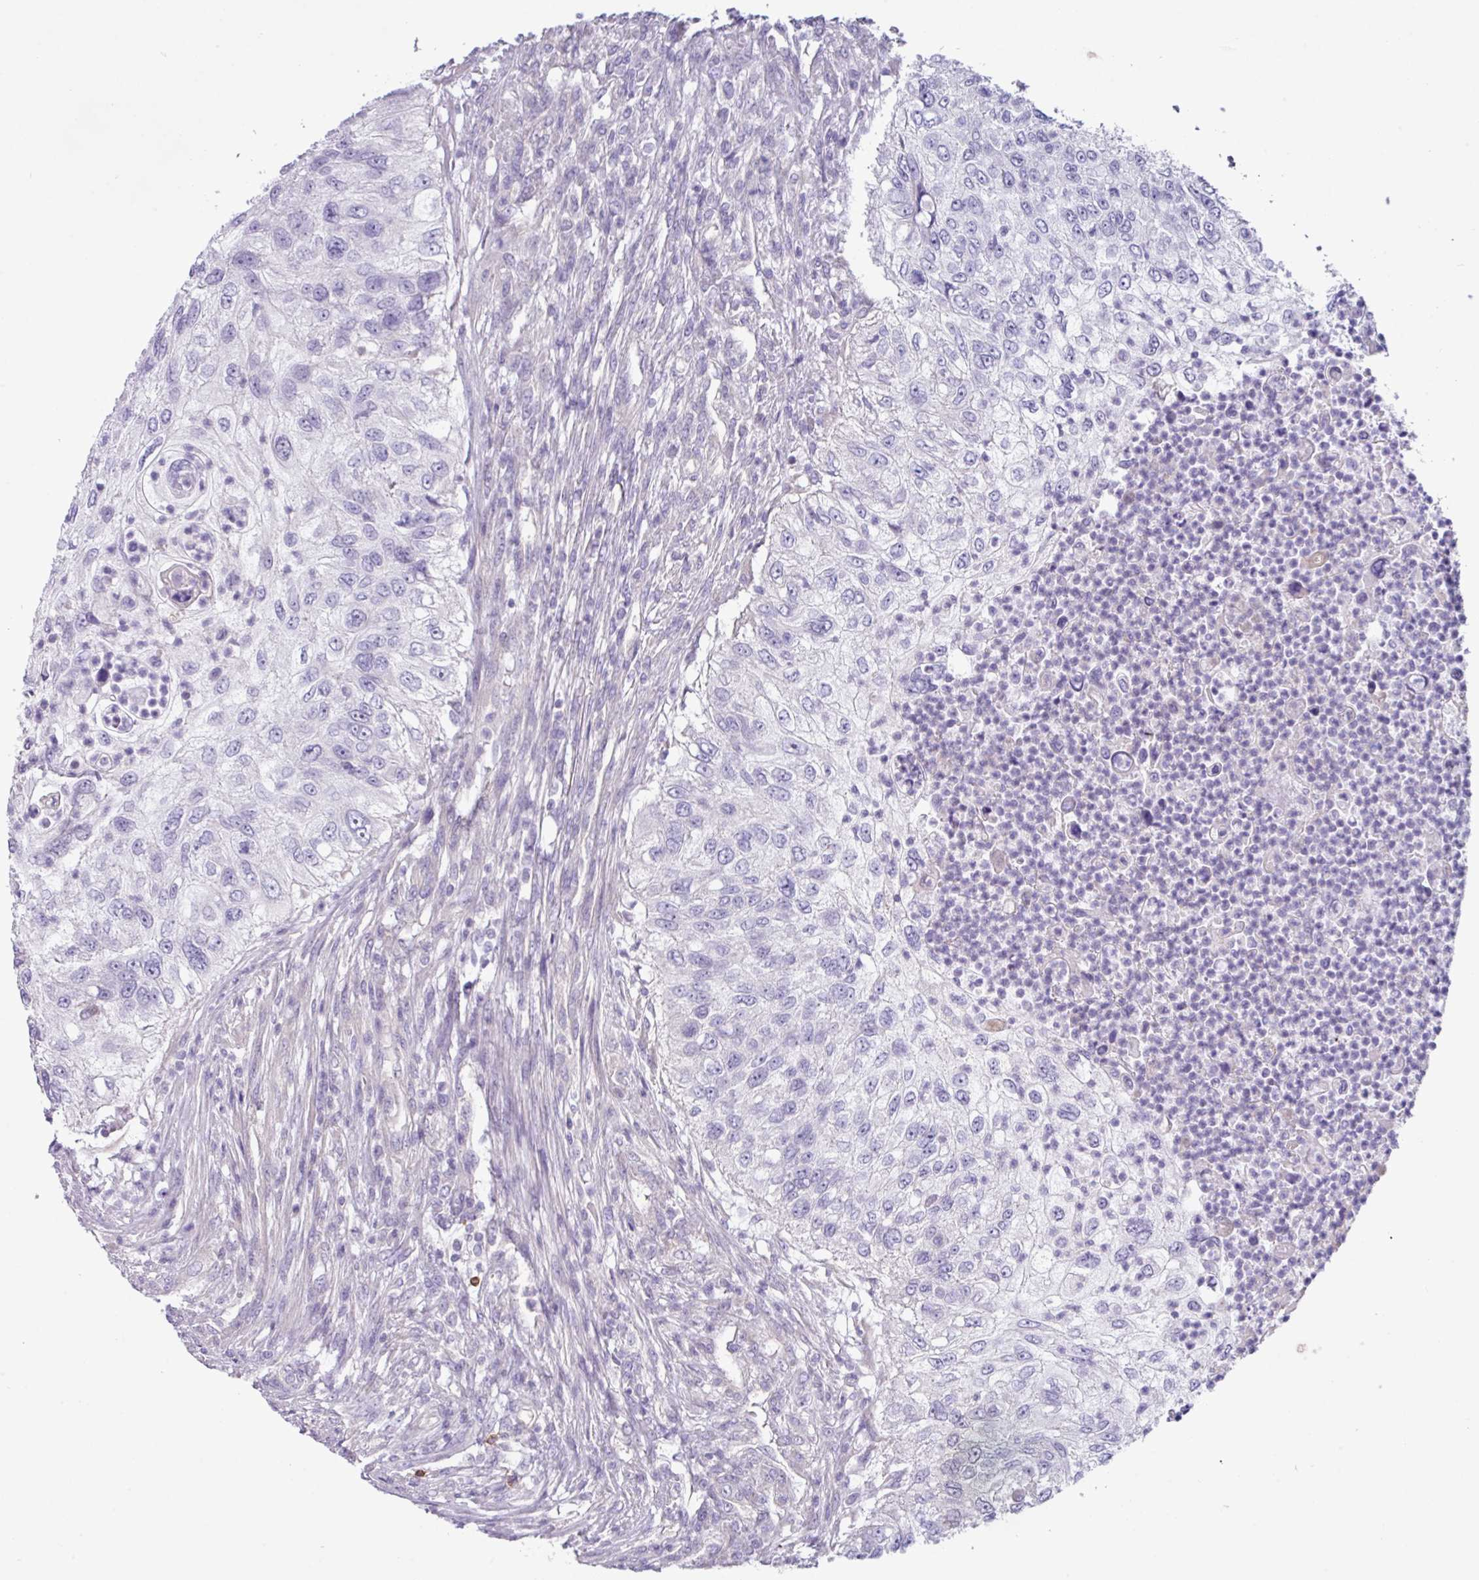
{"staining": {"intensity": "negative", "quantity": "none", "location": "none"}, "tissue": "urothelial cancer", "cell_type": "Tumor cells", "image_type": "cancer", "snomed": [{"axis": "morphology", "description": "Urothelial carcinoma, High grade"}, {"axis": "topography", "description": "Urinary bladder"}], "caption": "This image is of urothelial cancer stained with immunohistochemistry (IHC) to label a protein in brown with the nuclei are counter-stained blue. There is no staining in tumor cells.", "gene": "ZNF524", "patient": {"sex": "female", "age": 60}}